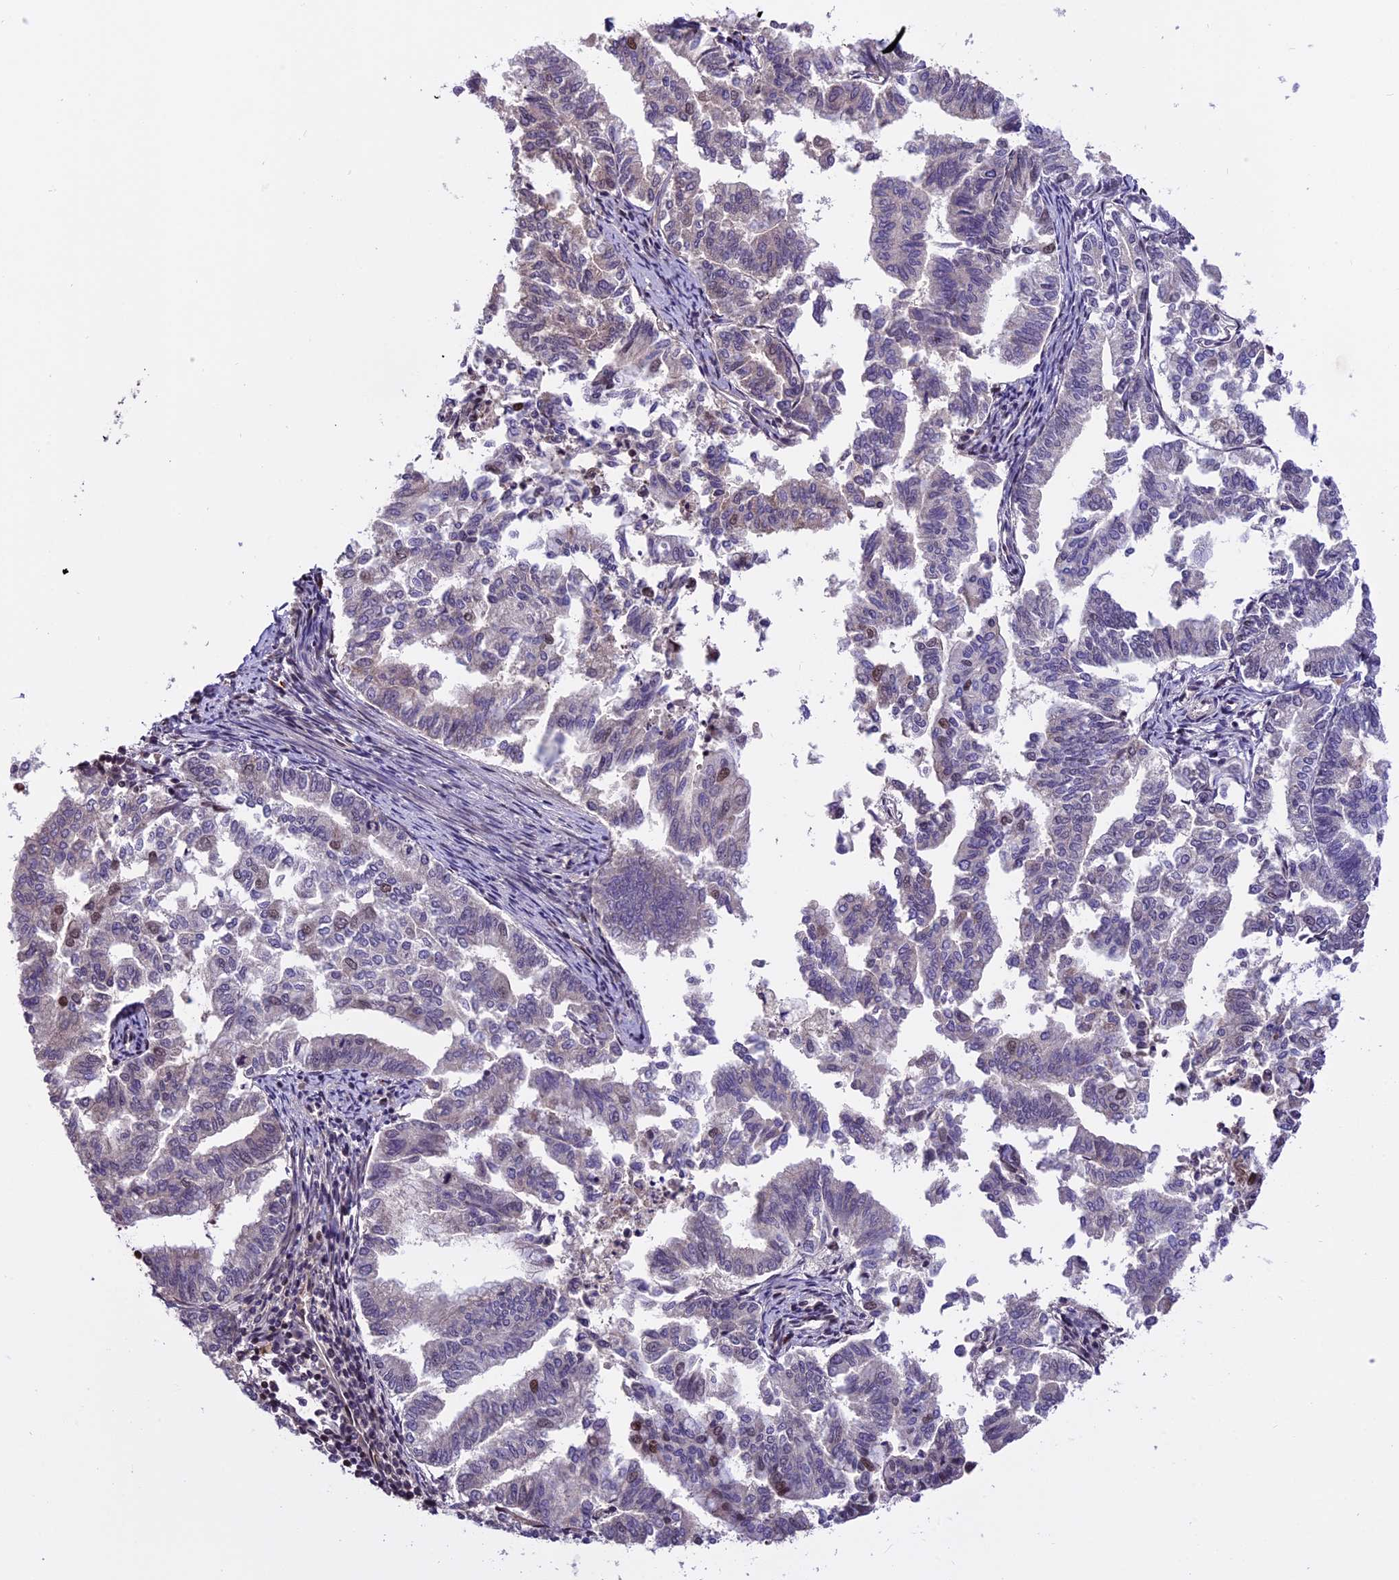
{"staining": {"intensity": "moderate", "quantity": "<25%", "location": "nuclear"}, "tissue": "endometrial cancer", "cell_type": "Tumor cells", "image_type": "cancer", "snomed": [{"axis": "morphology", "description": "Adenocarcinoma, NOS"}, {"axis": "topography", "description": "Endometrium"}], "caption": "Protein expression analysis of human adenocarcinoma (endometrial) reveals moderate nuclear positivity in approximately <25% of tumor cells. Using DAB (brown) and hematoxylin (blue) stains, captured at high magnification using brightfield microscopy.", "gene": "POLR3E", "patient": {"sex": "female", "age": 79}}